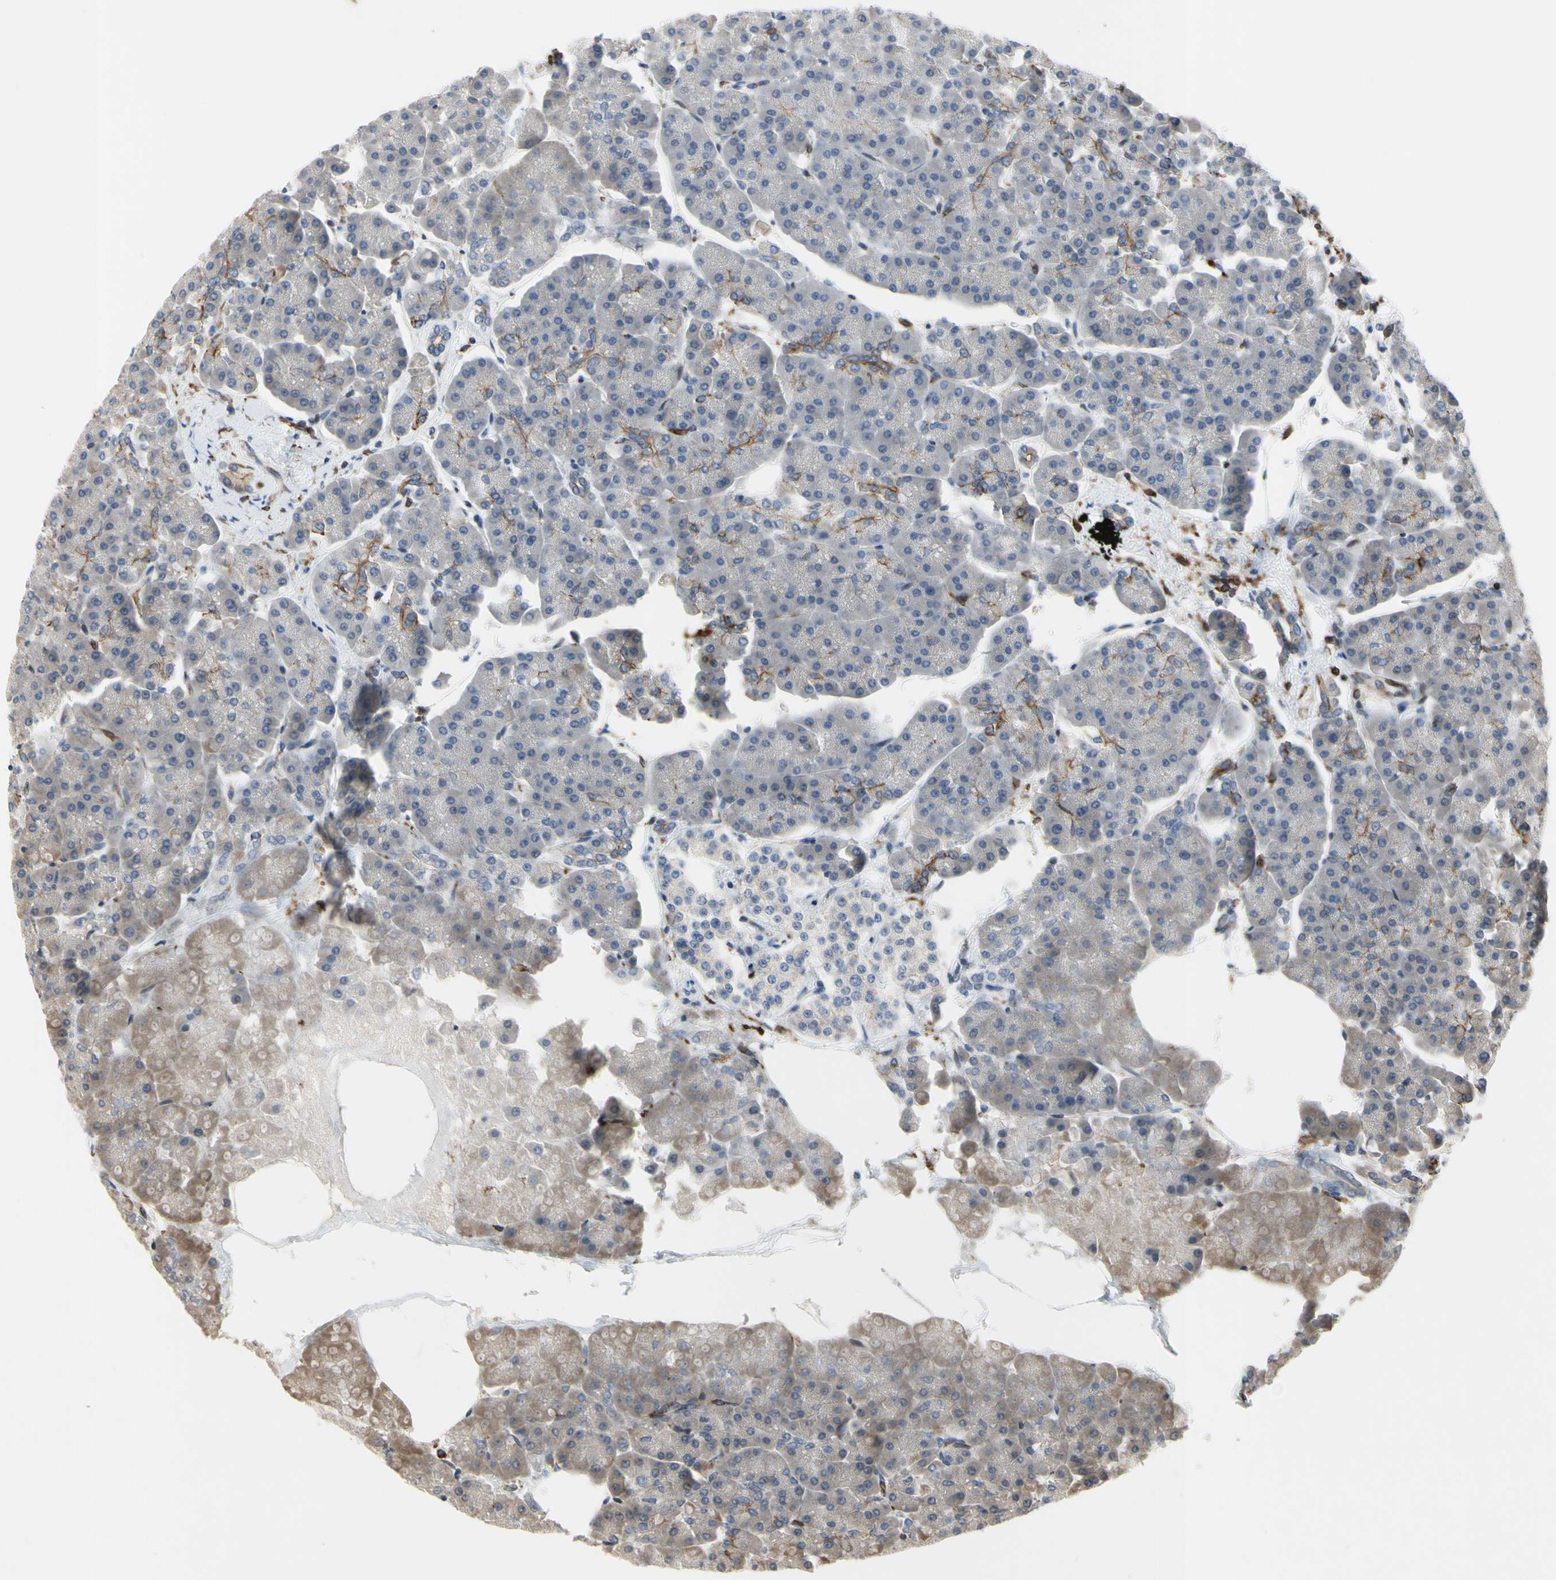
{"staining": {"intensity": "moderate", "quantity": "<25%", "location": "cytoplasmic/membranous"}, "tissue": "pancreas", "cell_type": "Exocrine glandular cells", "image_type": "normal", "snomed": [{"axis": "morphology", "description": "Normal tissue, NOS"}, {"axis": "topography", "description": "Pancreas"}], "caption": "Exocrine glandular cells display low levels of moderate cytoplasmic/membranous positivity in about <25% of cells in benign human pancreas.", "gene": "PLXNA2", "patient": {"sex": "female", "age": 70}}